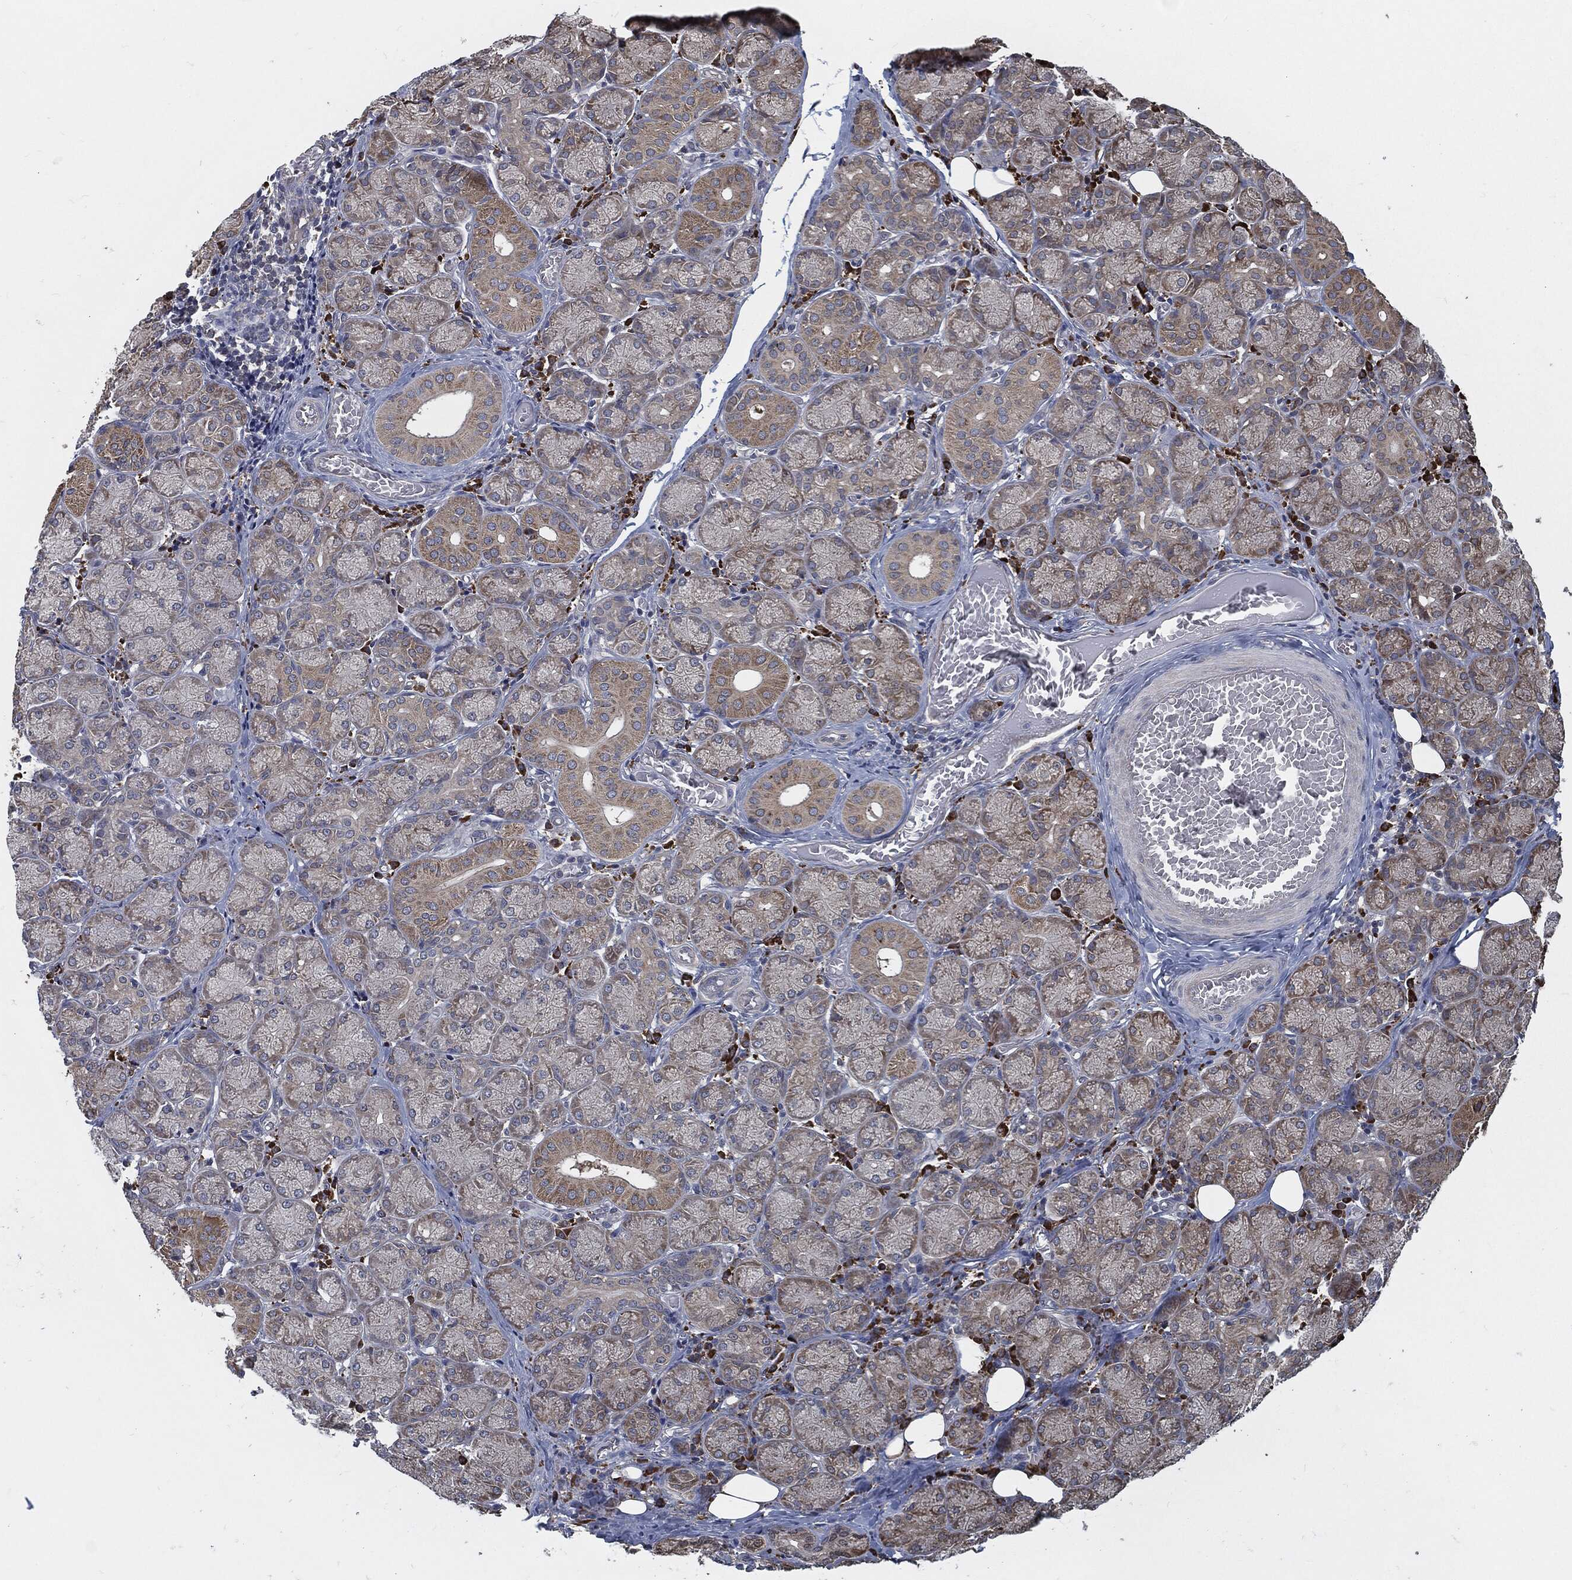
{"staining": {"intensity": "weak", "quantity": "25%-75%", "location": "cytoplasmic/membranous"}, "tissue": "salivary gland", "cell_type": "Glandular cells", "image_type": "normal", "snomed": [{"axis": "morphology", "description": "Normal tissue, NOS"}, {"axis": "topography", "description": "Salivary gland"}, {"axis": "topography", "description": "Peripheral nerve tissue"}], "caption": "A histopathology image of human salivary gland stained for a protein shows weak cytoplasmic/membranous brown staining in glandular cells. The protein of interest is stained brown, and the nuclei are stained in blue (DAB IHC with brightfield microscopy, high magnification).", "gene": "PRDX4", "patient": {"sex": "female", "age": 24}}